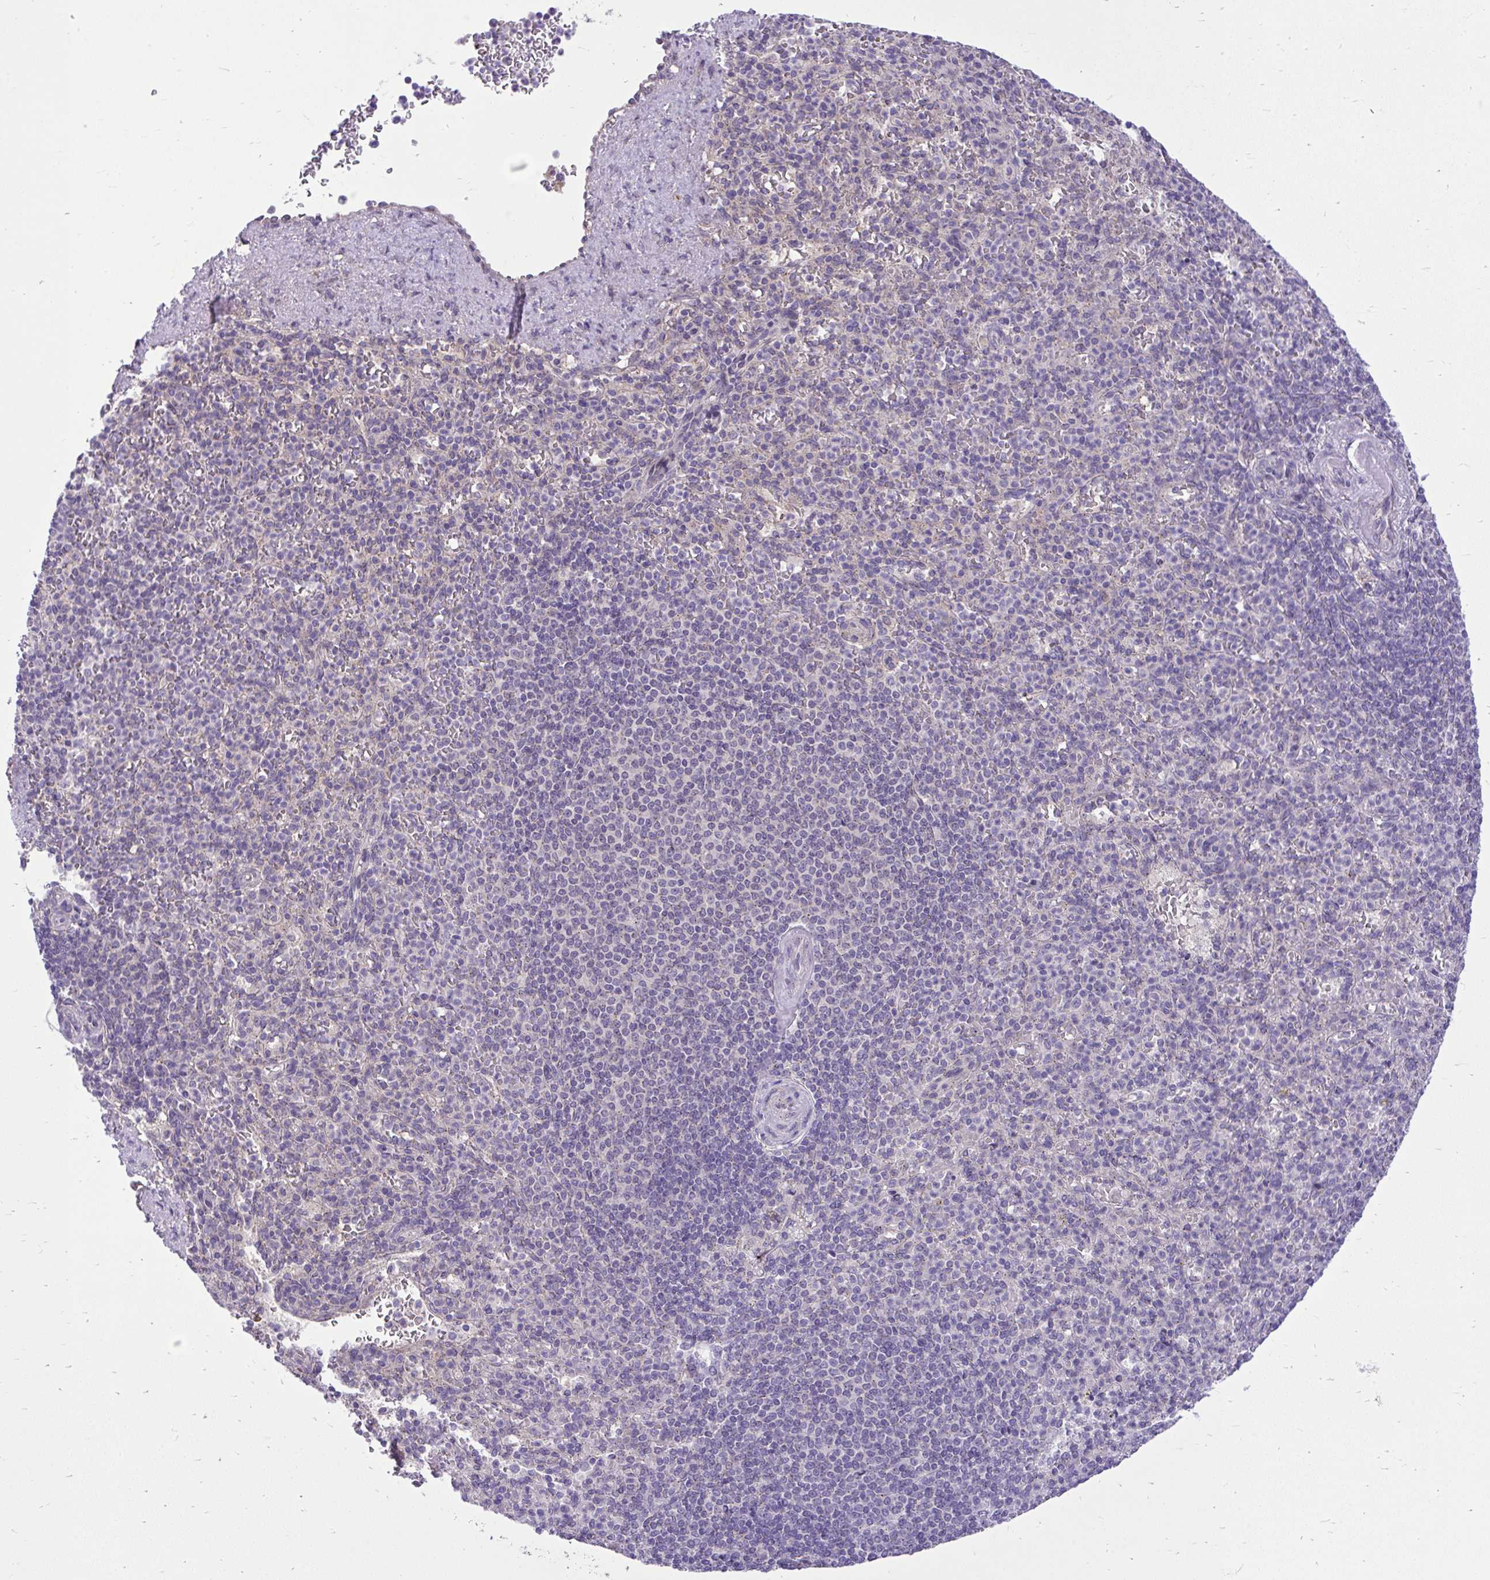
{"staining": {"intensity": "negative", "quantity": "none", "location": "none"}, "tissue": "spleen", "cell_type": "Cells in red pulp", "image_type": "normal", "snomed": [{"axis": "morphology", "description": "Normal tissue, NOS"}, {"axis": "topography", "description": "Spleen"}], "caption": "This is an immunohistochemistry (IHC) histopathology image of unremarkable human spleen. There is no staining in cells in red pulp.", "gene": "CEACAM18", "patient": {"sex": "female", "age": 74}}